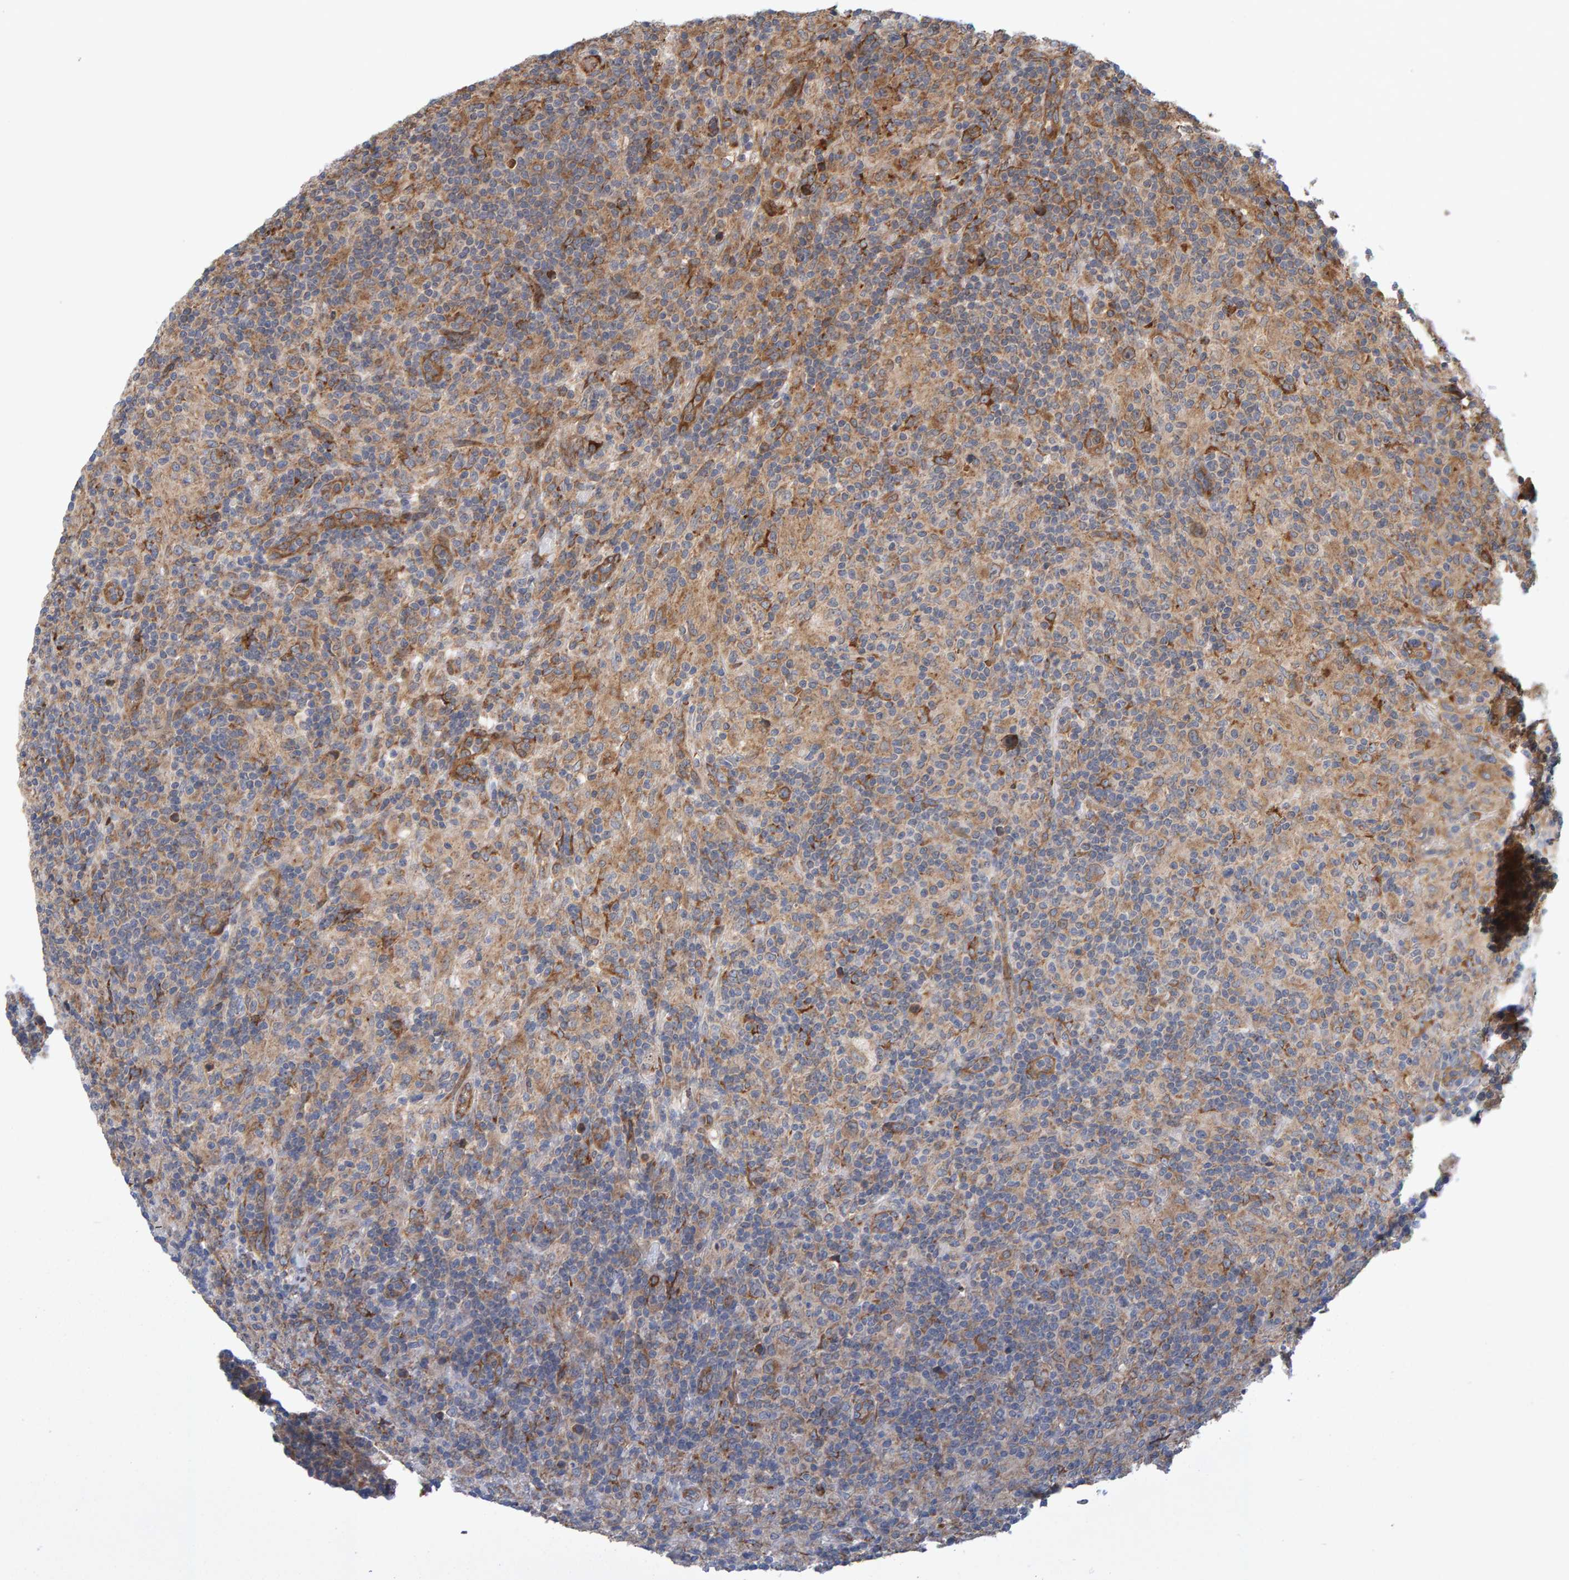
{"staining": {"intensity": "moderate", "quantity": "25%-75%", "location": "cytoplasmic/membranous"}, "tissue": "lymphoma", "cell_type": "Tumor cells", "image_type": "cancer", "snomed": [{"axis": "morphology", "description": "Hodgkin's disease, NOS"}, {"axis": "topography", "description": "Lymph node"}], "caption": "Immunohistochemistry staining of lymphoma, which reveals medium levels of moderate cytoplasmic/membranous positivity in about 25%-75% of tumor cells indicating moderate cytoplasmic/membranous protein positivity. The staining was performed using DAB (brown) for protein detection and nuclei were counterstained in hematoxylin (blue).", "gene": "BAIAP2", "patient": {"sex": "male", "age": 70}}